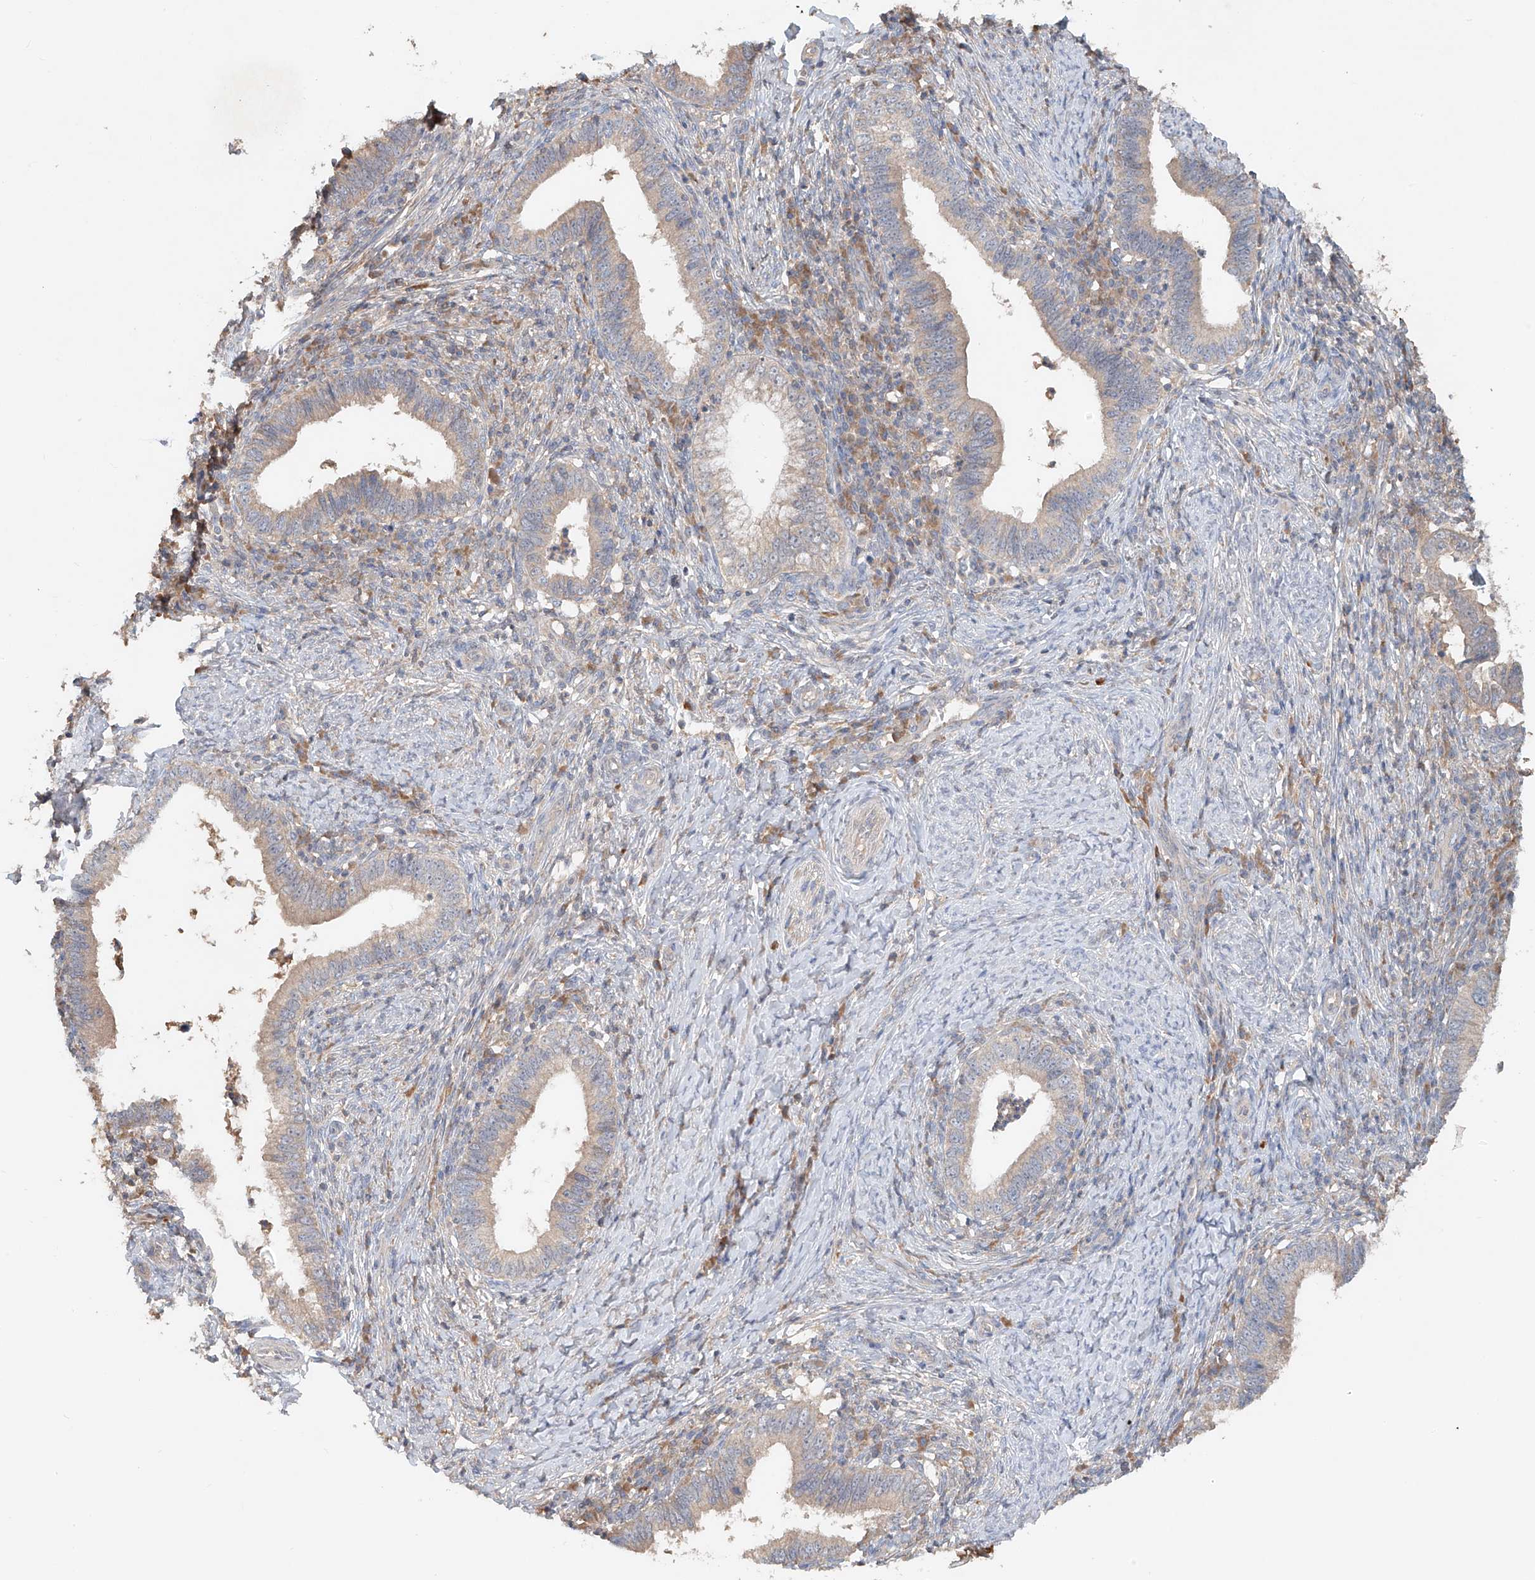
{"staining": {"intensity": "weak", "quantity": "<25%", "location": "cytoplasmic/membranous"}, "tissue": "cervical cancer", "cell_type": "Tumor cells", "image_type": "cancer", "snomed": [{"axis": "morphology", "description": "Adenocarcinoma, NOS"}, {"axis": "topography", "description": "Cervix"}], "caption": "The image exhibits no staining of tumor cells in adenocarcinoma (cervical).", "gene": "GNB1L", "patient": {"sex": "female", "age": 36}}